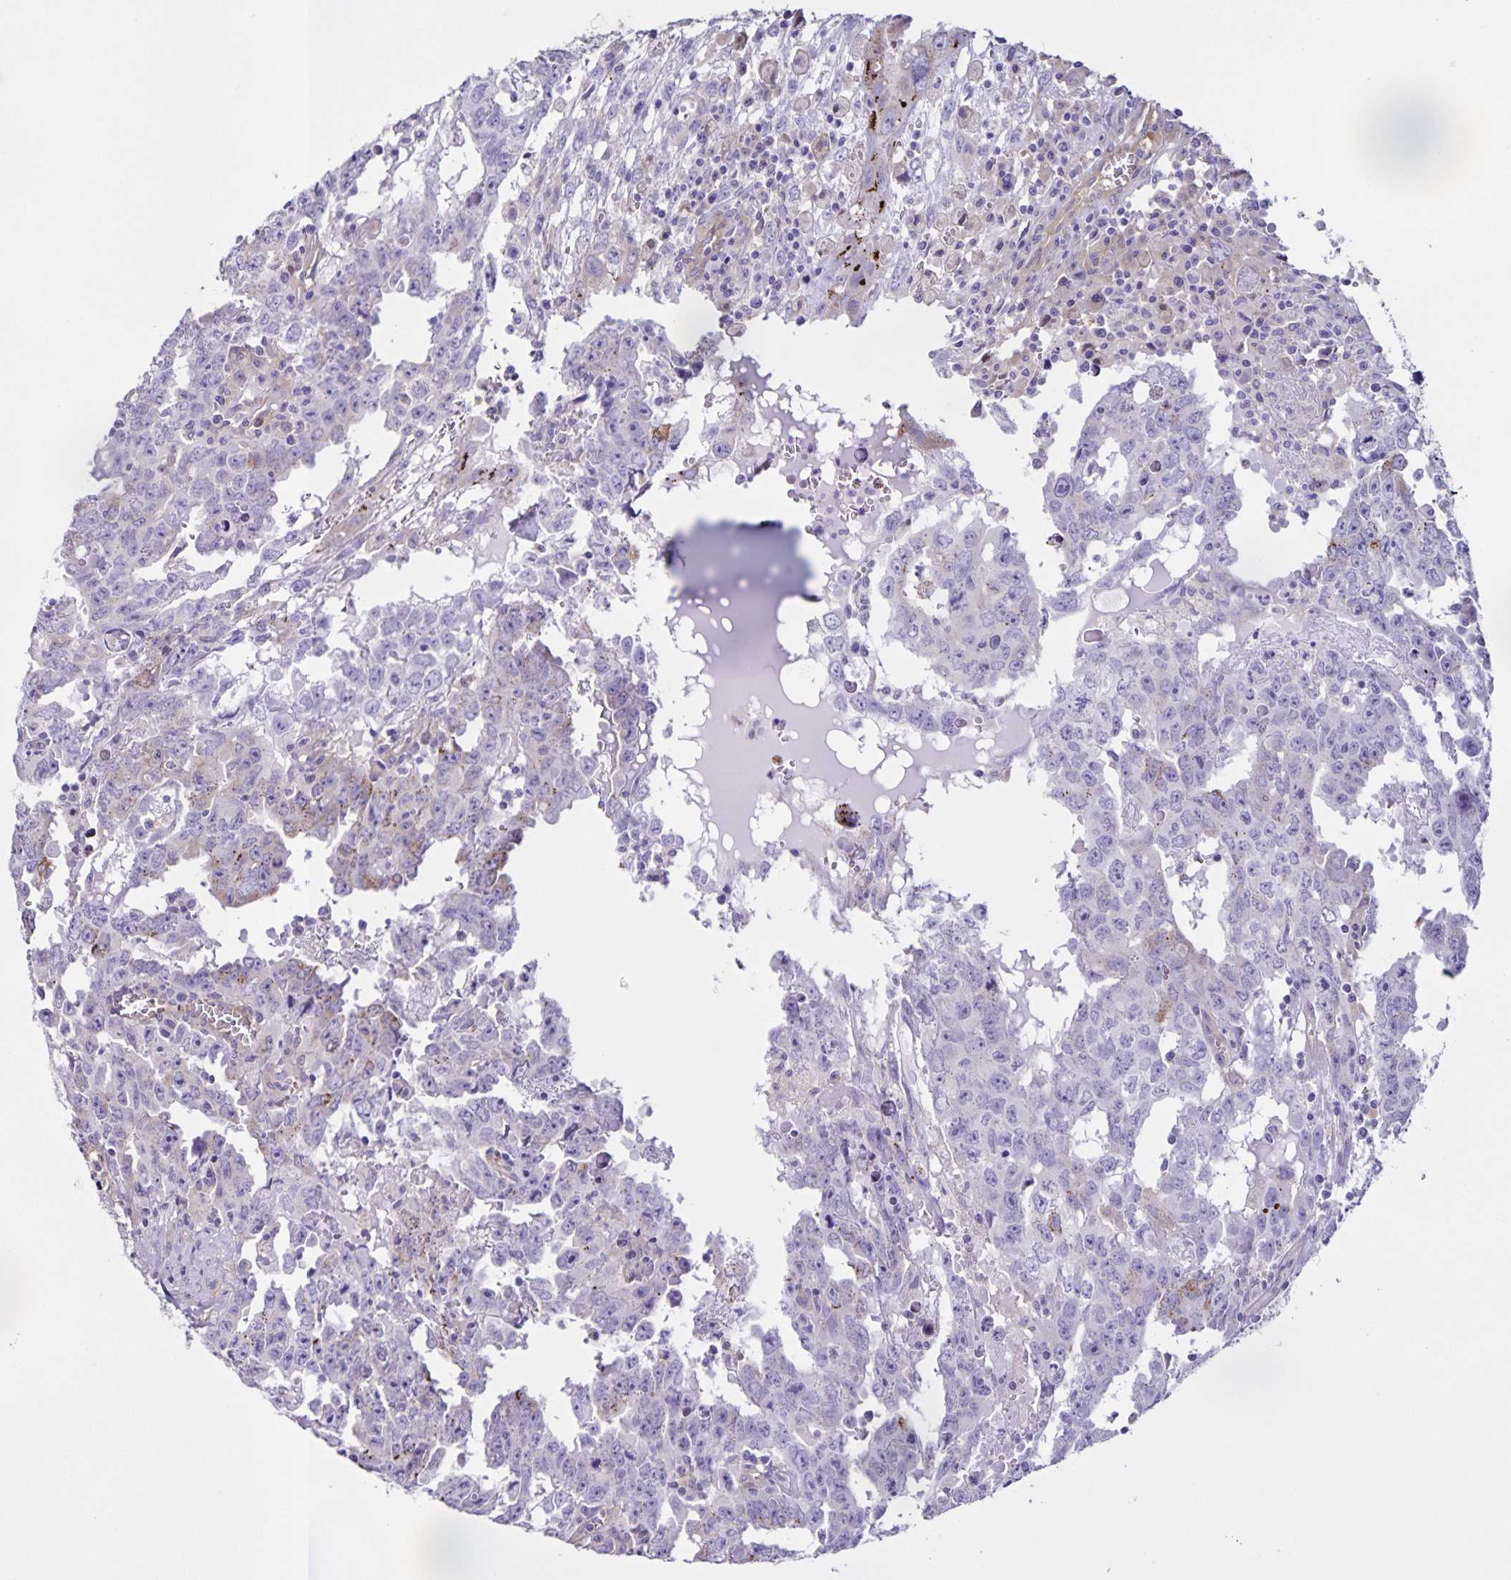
{"staining": {"intensity": "negative", "quantity": "none", "location": "none"}, "tissue": "testis cancer", "cell_type": "Tumor cells", "image_type": "cancer", "snomed": [{"axis": "morphology", "description": "Carcinoma, Embryonal, NOS"}, {"axis": "topography", "description": "Testis"}], "caption": "Immunohistochemistry photomicrograph of testis embryonal carcinoma stained for a protein (brown), which shows no positivity in tumor cells.", "gene": "BOLL", "patient": {"sex": "male", "age": 22}}